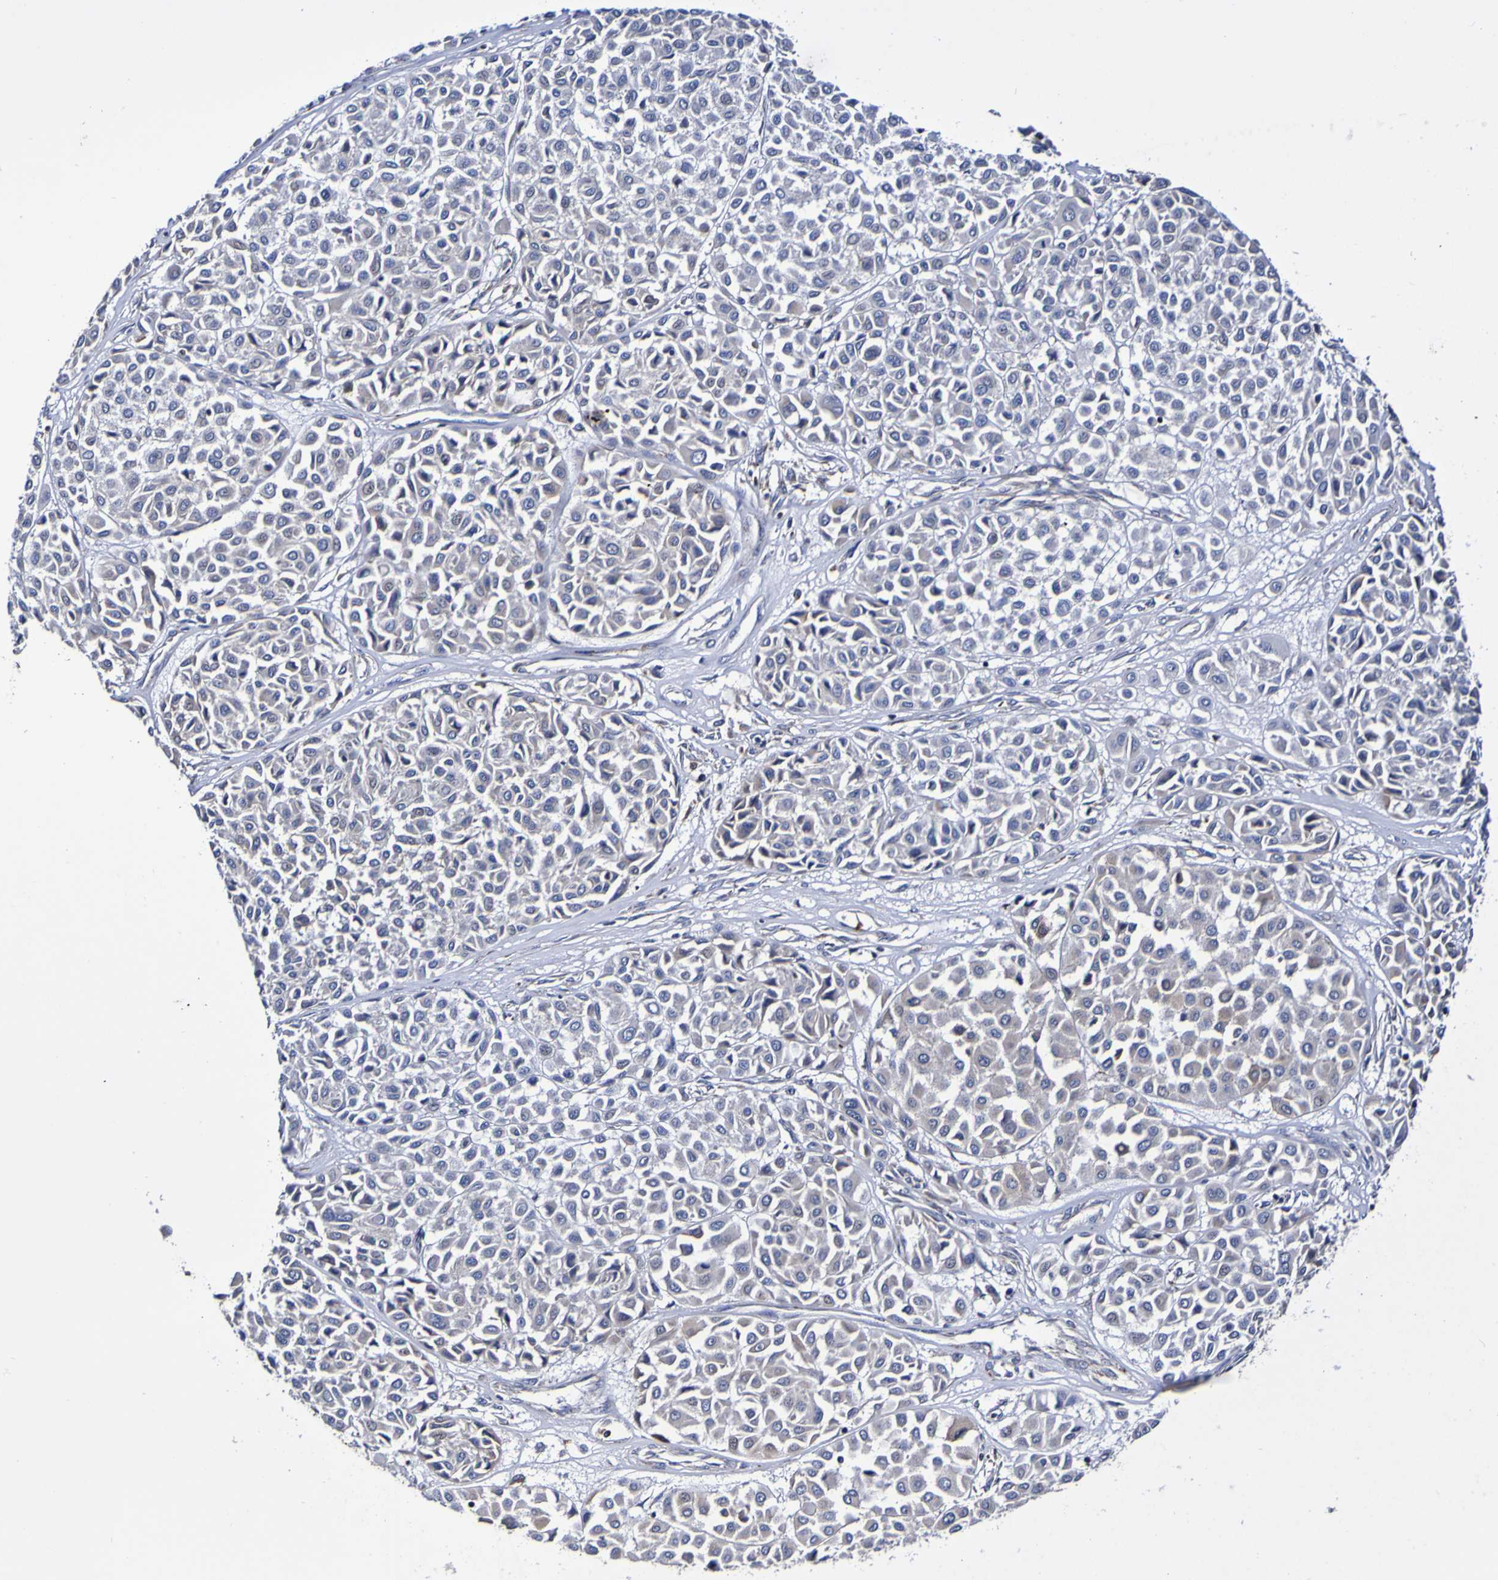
{"staining": {"intensity": "negative", "quantity": "none", "location": "none"}, "tissue": "melanoma", "cell_type": "Tumor cells", "image_type": "cancer", "snomed": [{"axis": "morphology", "description": "Malignant melanoma, Metastatic site"}, {"axis": "topography", "description": "Soft tissue"}], "caption": "Immunohistochemical staining of melanoma exhibits no significant positivity in tumor cells.", "gene": "WNT4", "patient": {"sex": "male", "age": 41}}